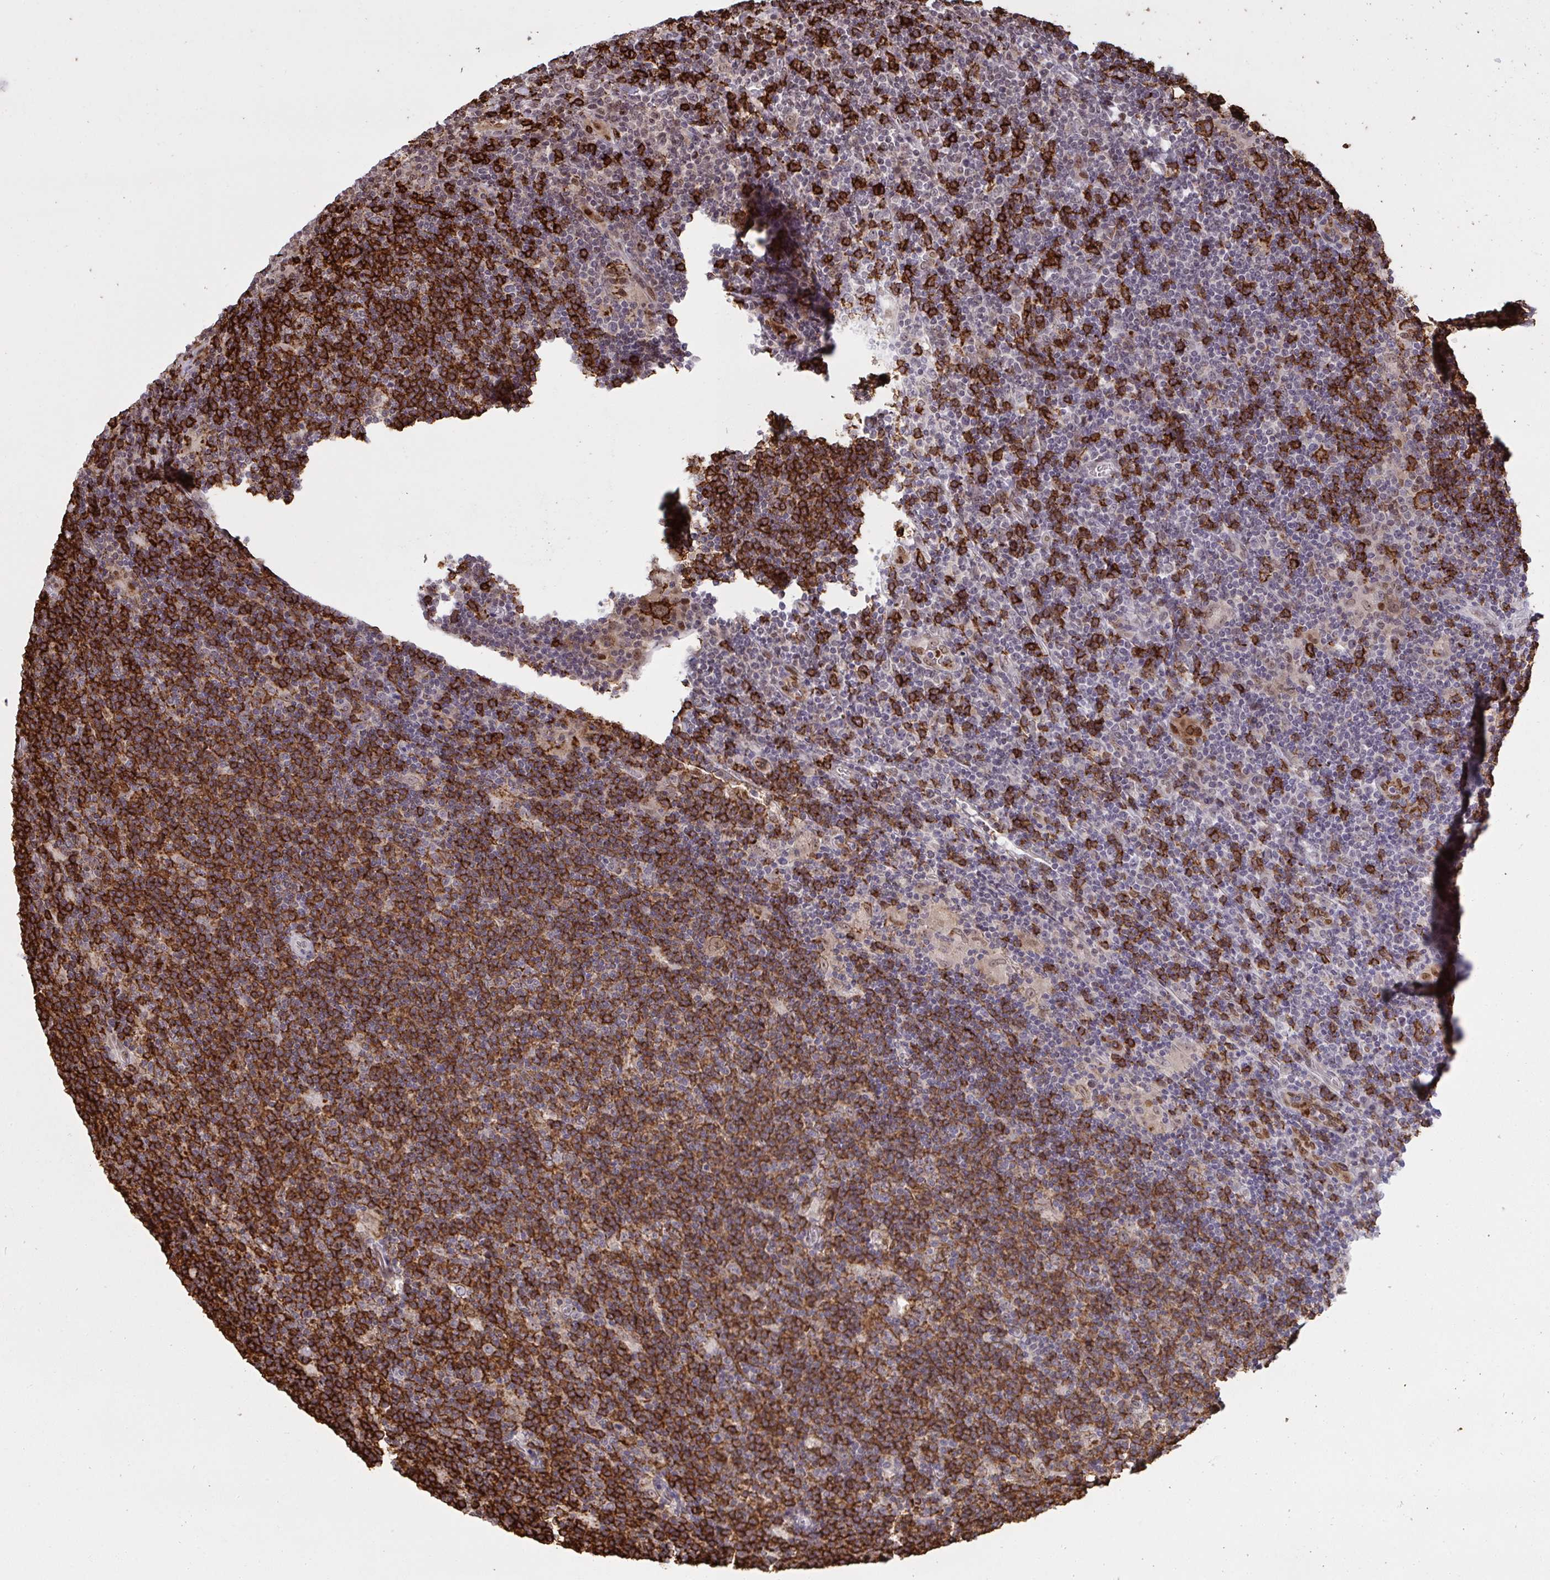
{"staining": {"intensity": "weak", "quantity": ">75%", "location": "cytoplasmic/membranous,nuclear"}, "tissue": "lymphoma", "cell_type": "Tumor cells", "image_type": "cancer", "snomed": [{"axis": "morphology", "description": "Hodgkin's disease, NOS"}, {"axis": "topography", "description": "Lymph node"}], "caption": "Immunohistochemistry of human lymphoma demonstrates low levels of weak cytoplasmic/membranous and nuclear expression in about >75% of tumor cells. The protein is shown in brown color, while the nuclei are stained blue.", "gene": "UXT", "patient": {"sex": "male", "age": 40}}